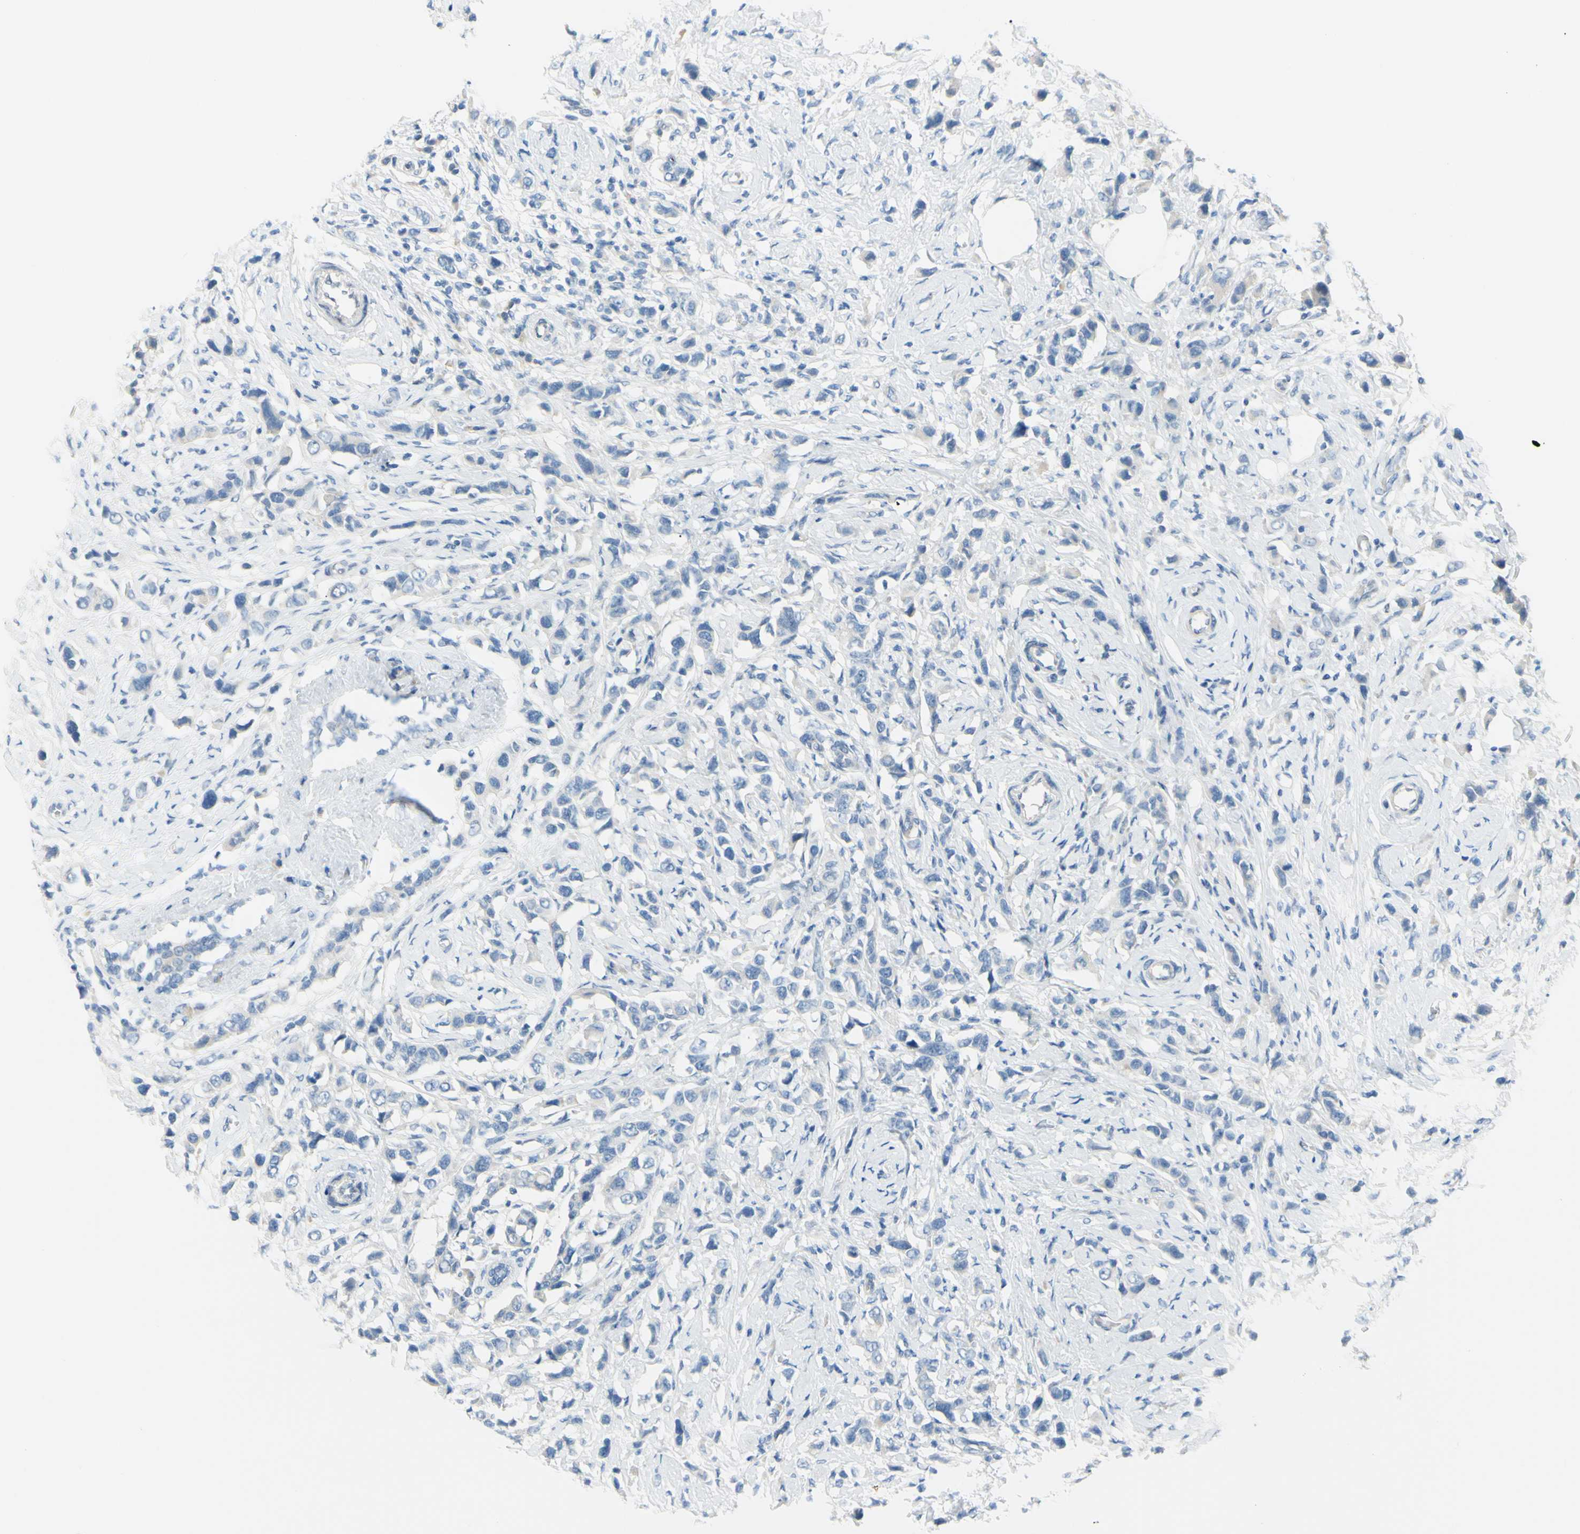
{"staining": {"intensity": "negative", "quantity": "none", "location": "none"}, "tissue": "breast cancer", "cell_type": "Tumor cells", "image_type": "cancer", "snomed": [{"axis": "morphology", "description": "Normal tissue, NOS"}, {"axis": "morphology", "description": "Duct carcinoma"}, {"axis": "topography", "description": "Breast"}], "caption": "DAB (3,3'-diaminobenzidine) immunohistochemical staining of invasive ductal carcinoma (breast) demonstrates no significant staining in tumor cells.", "gene": "DCT", "patient": {"sex": "female", "age": 50}}